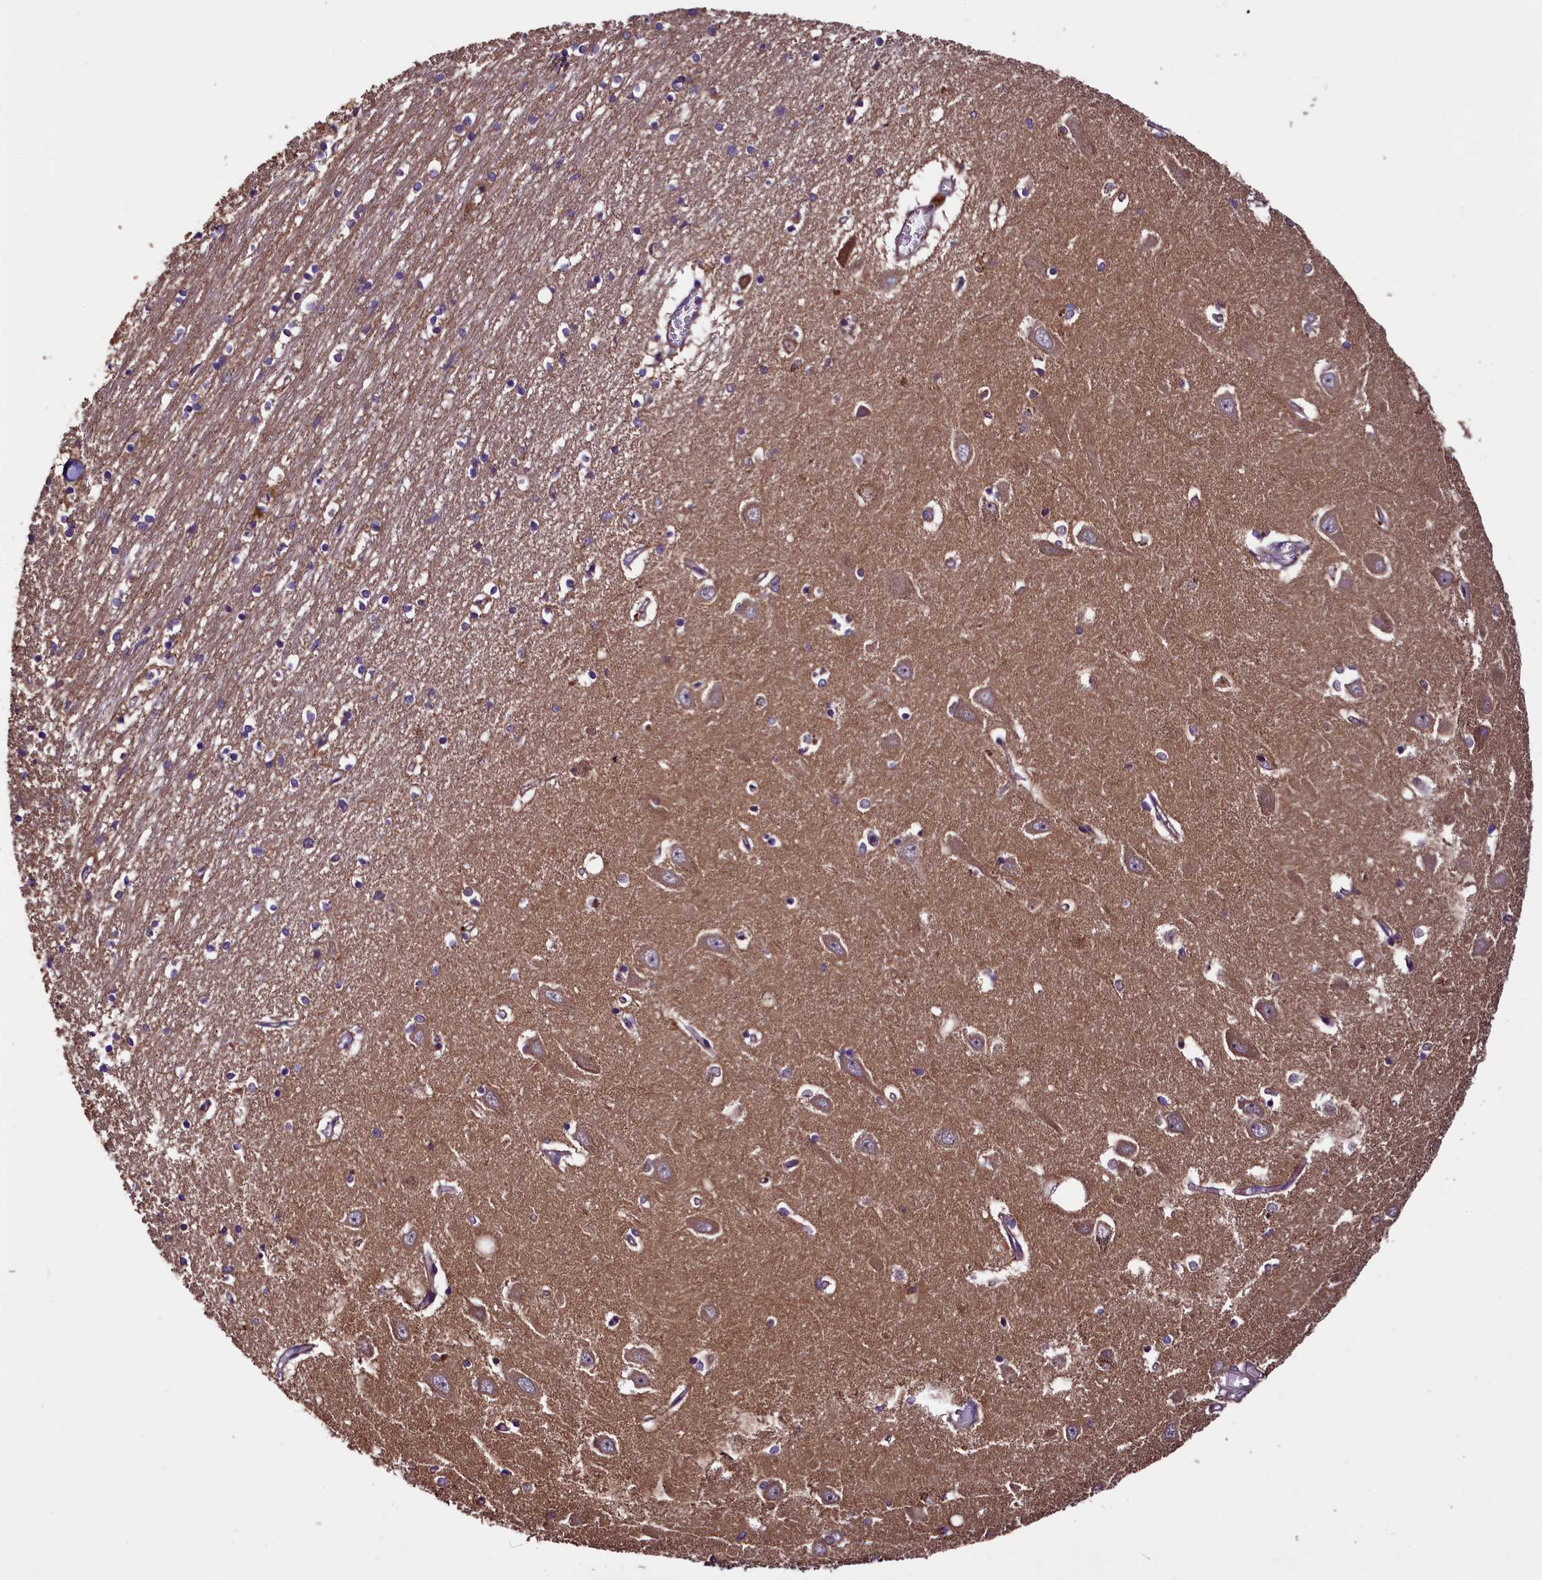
{"staining": {"intensity": "negative", "quantity": "none", "location": "none"}, "tissue": "hippocampus", "cell_type": "Glial cells", "image_type": "normal", "snomed": [{"axis": "morphology", "description": "Normal tissue, NOS"}, {"axis": "topography", "description": "Hippocampus"}], "caption": "This is a photomicrograph of immunohistochemistry (IHC) staining of unremarkable hippocampus, which shows no positivity in glial cells.", "gene": "RPUSD2", "patient": {"sex": "male", "age": 70}}